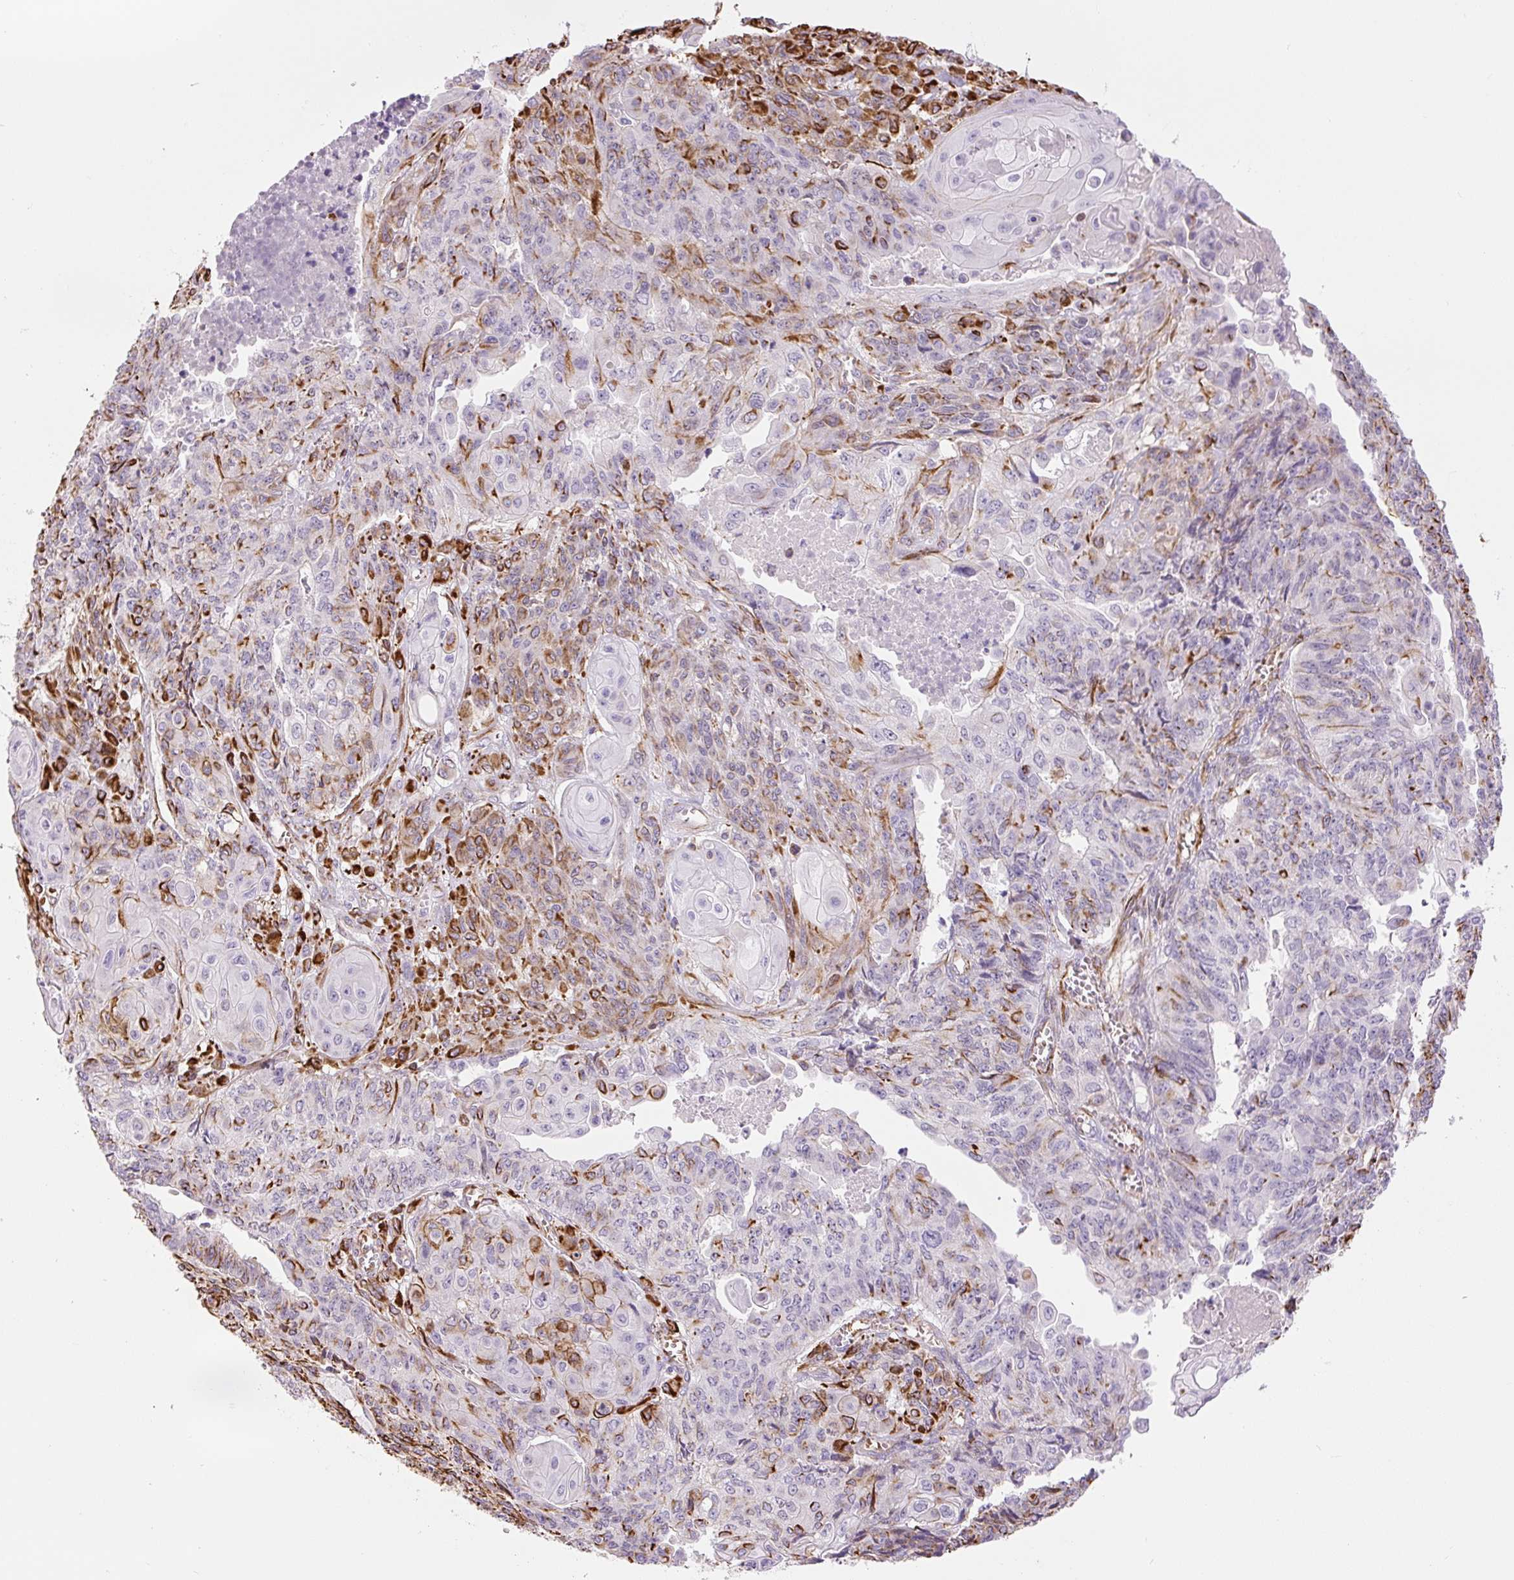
{"staining": {"intensity": "moderate", "quantity": "<25%", "location": "cytoplasmic/membranous"}, "tissue": "endometrial cancer", "cell_type": "Tumor cells", "image_type": "cancer", "snomed": [{"axis": "morphology", "description": "Adenocarcinoma, NOS"}, {"axis": "topography", "description": "Endometrium"}], "caption": "Protein expression analysis of adenocarcinoma (endometrial) shows moderate cytoplasmic/membranous positivity in approximately <25% of tumor cells. (DAB (3,3'-diaminobenzidine) = brown stain, brightfield microscopy at high magnification).", "gene": "NES", "patient": {"sex": "female", "age": 32}}